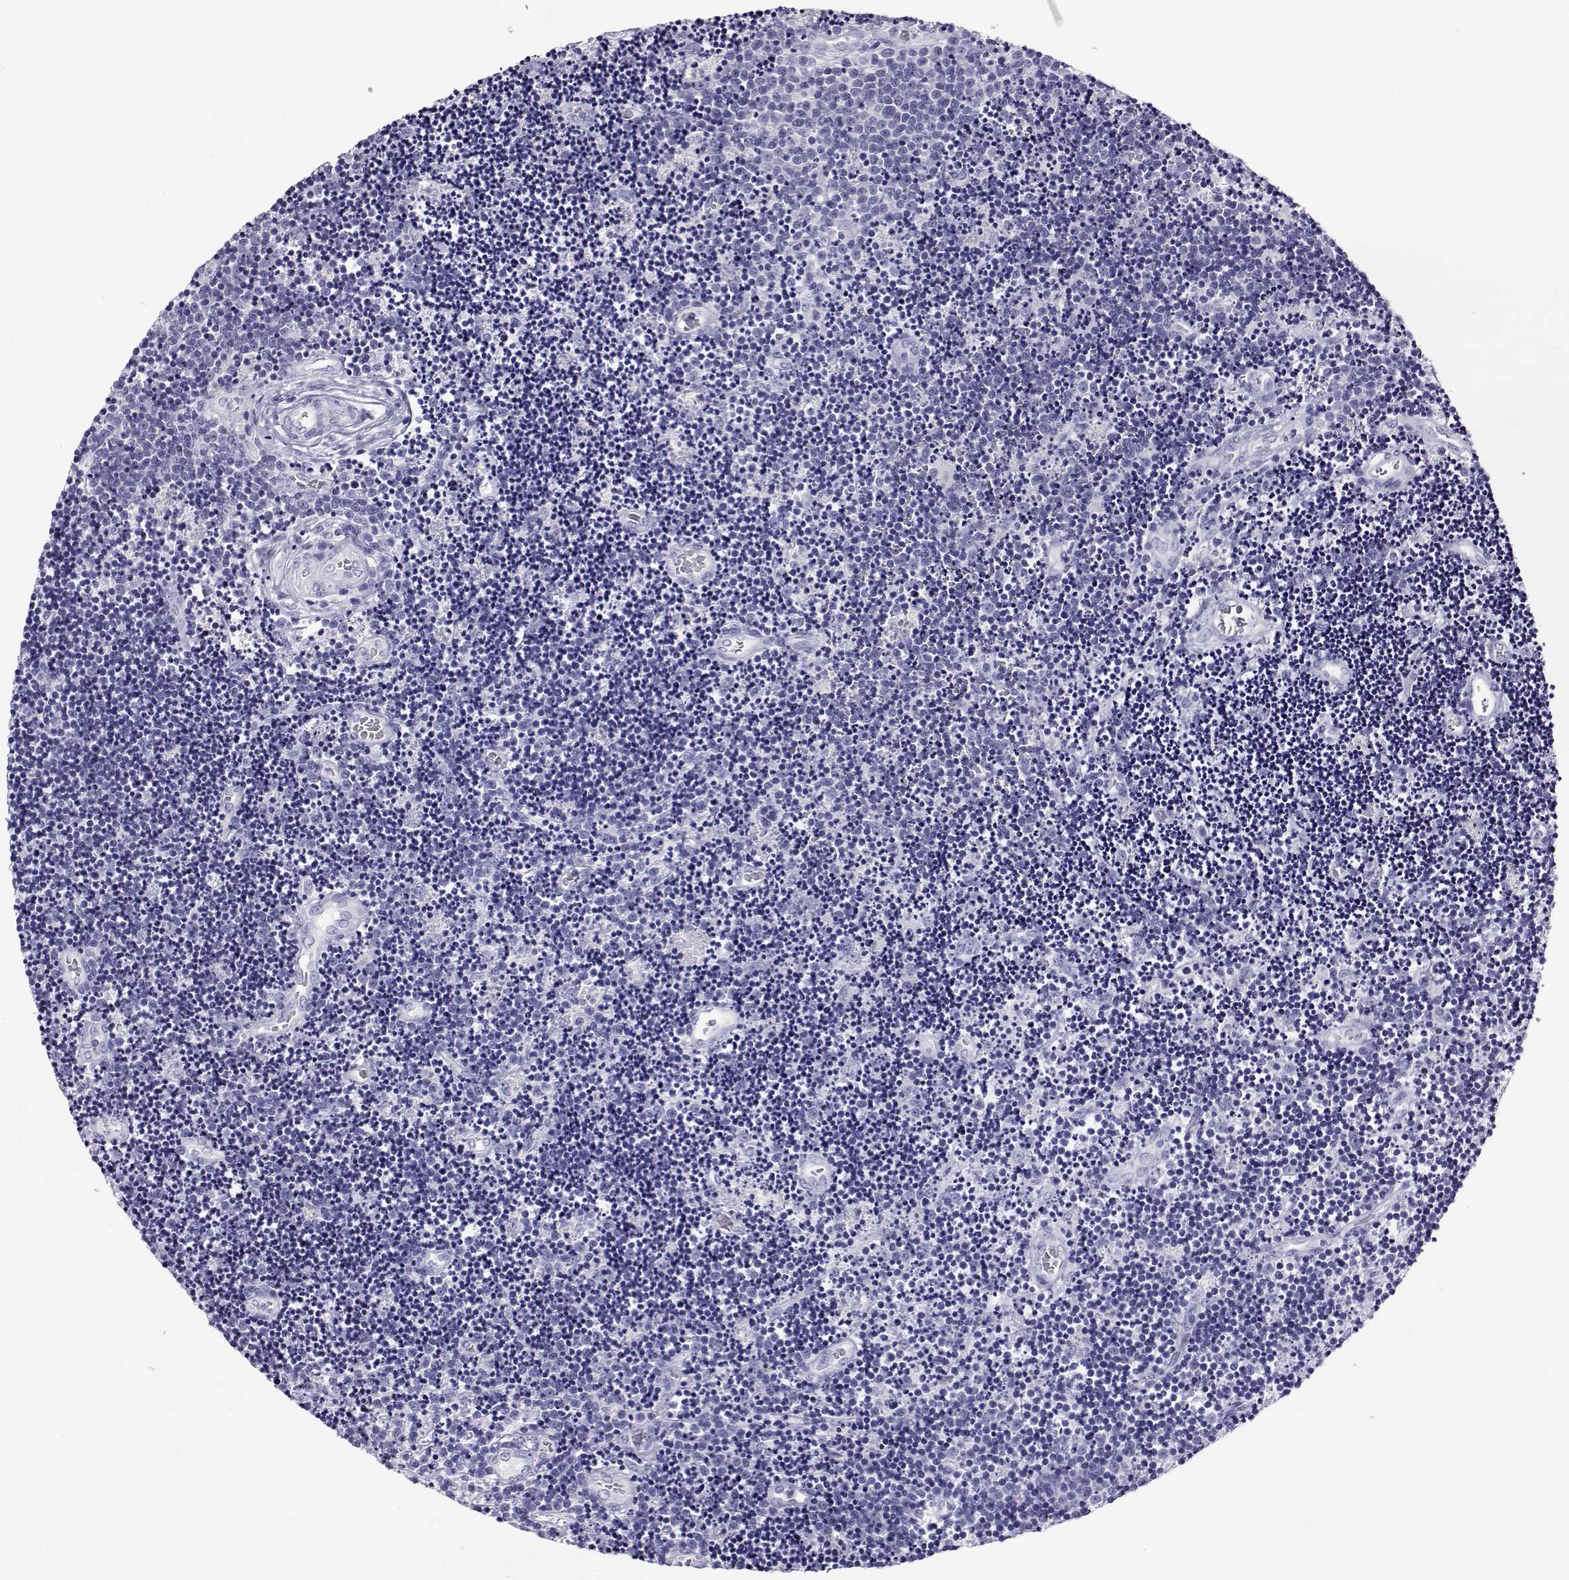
{"staining": {"intensity": "negative", "quantity": "none", "location": "none"}, "tissue": "lymphoma", "cell_type": "Tumor cells", "image_type": "cancer", "snomed": [{"axis": "morphology", "description": "Malignant lymphoma, non-Hodgkin's type, Low grade"}, {"axis": "topography", "description": "Brain"}], "caption": "This is a image of IHC staining of lymphoma, which shows no expression in tumor cells. Nuclei are stained in blue.", "gene": "RHOXF2", "patient": {"sex": "female", "age": 66}}